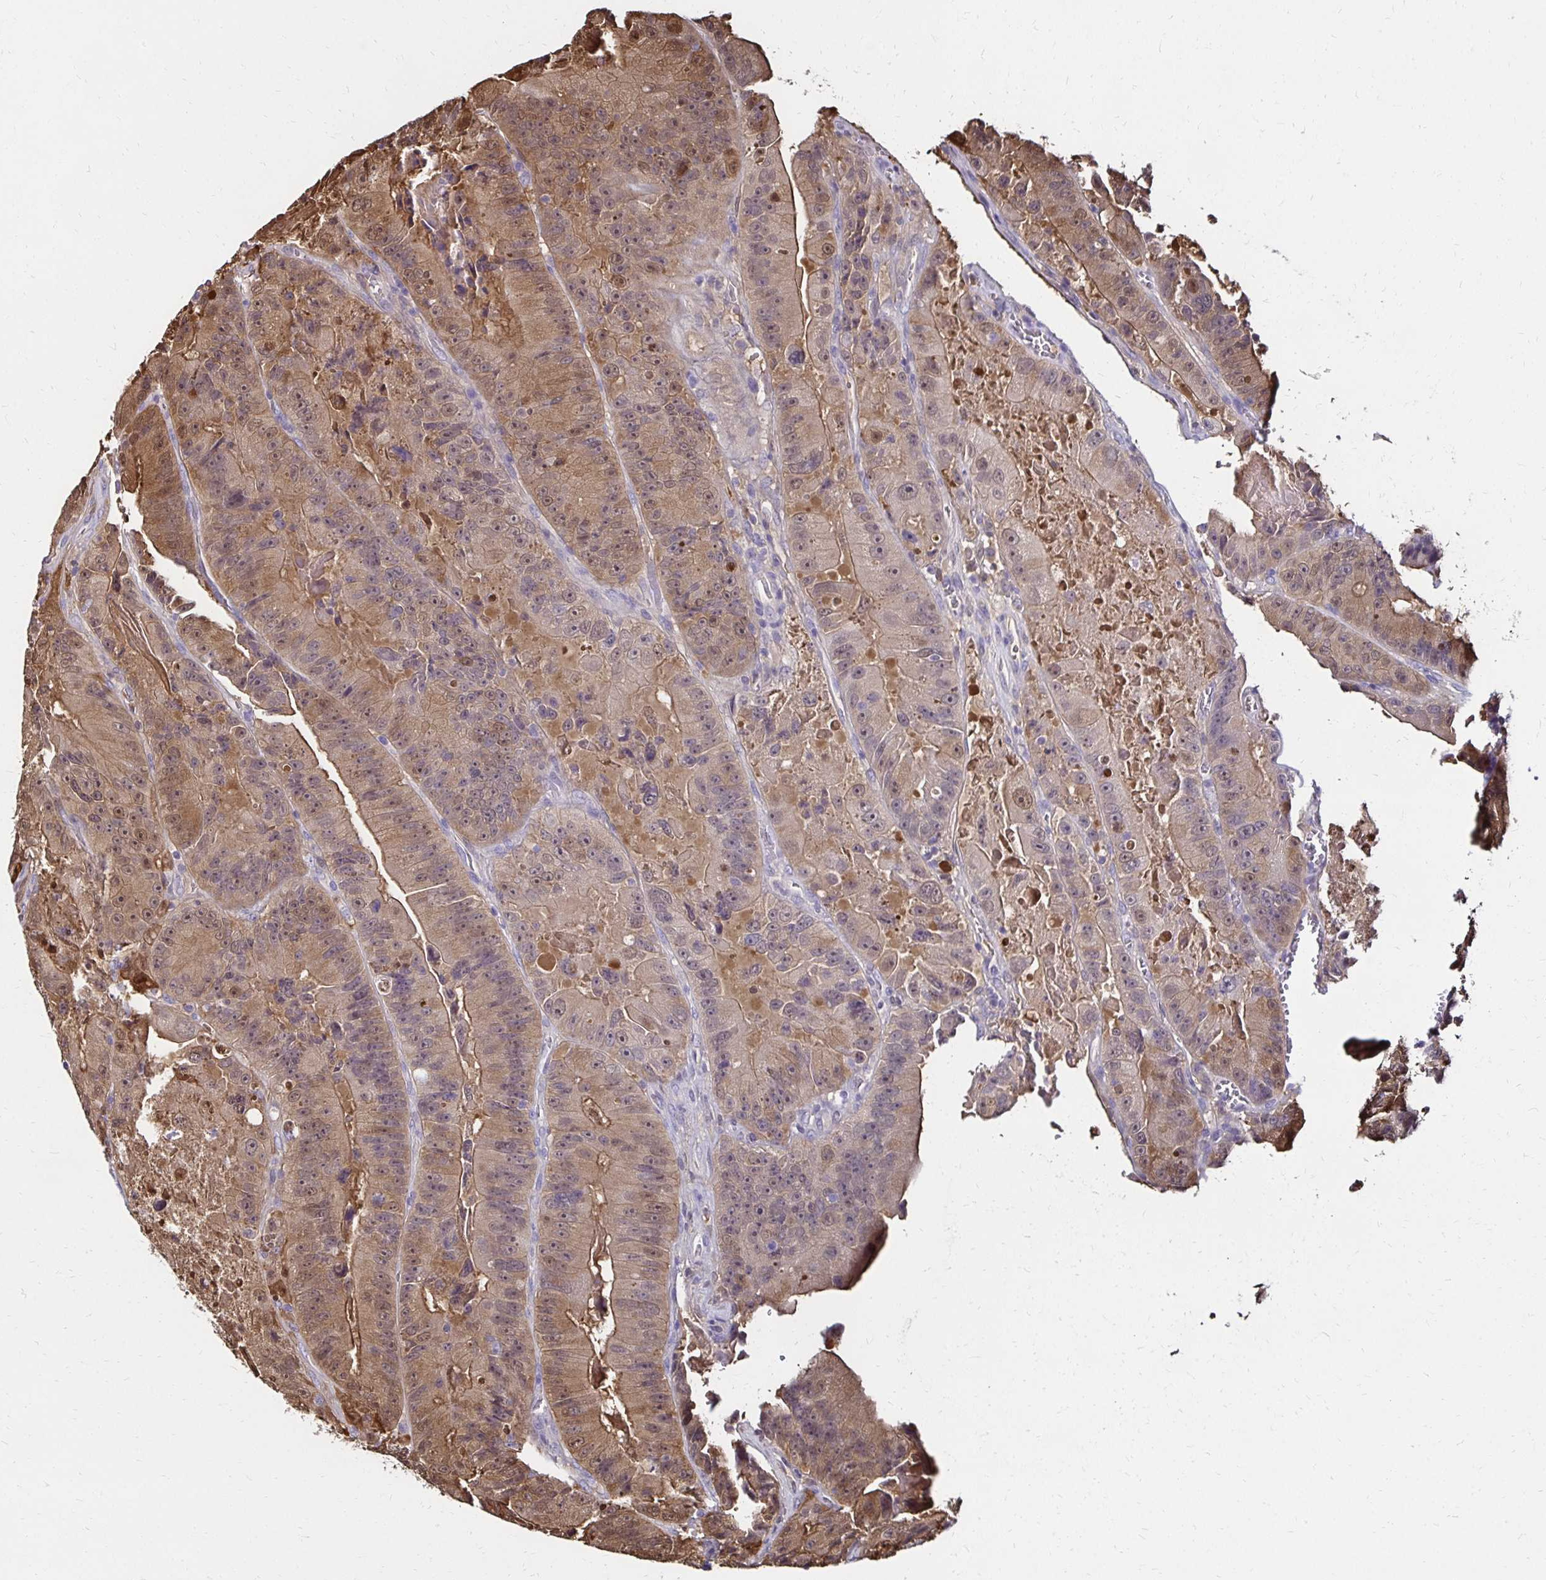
{"staining": {"intensity": "moderate", "quantity": ">75%", "location": "cytoplasmic/membranous,nuclear"}, "tissue": "colorectal cancer", "cell_type": "Tumor cells", "image_type": "cancer", "snomed": [{"axis": "morphology", "description": "Adenocarcinoma, NOS"}, {"axis": "topography", "description": "Colon"}], "caption": "Immunohistochemistry (IHC) (DAB (3,3'-diaminobenzidine)) staining of colorectal cancer demonstrates moderate cytoplasmic/membranous and nuclear protein positivity in about >75% of tumor cells.", "gene": "TXN", "patient": {"sex": "female", "age": 86}}